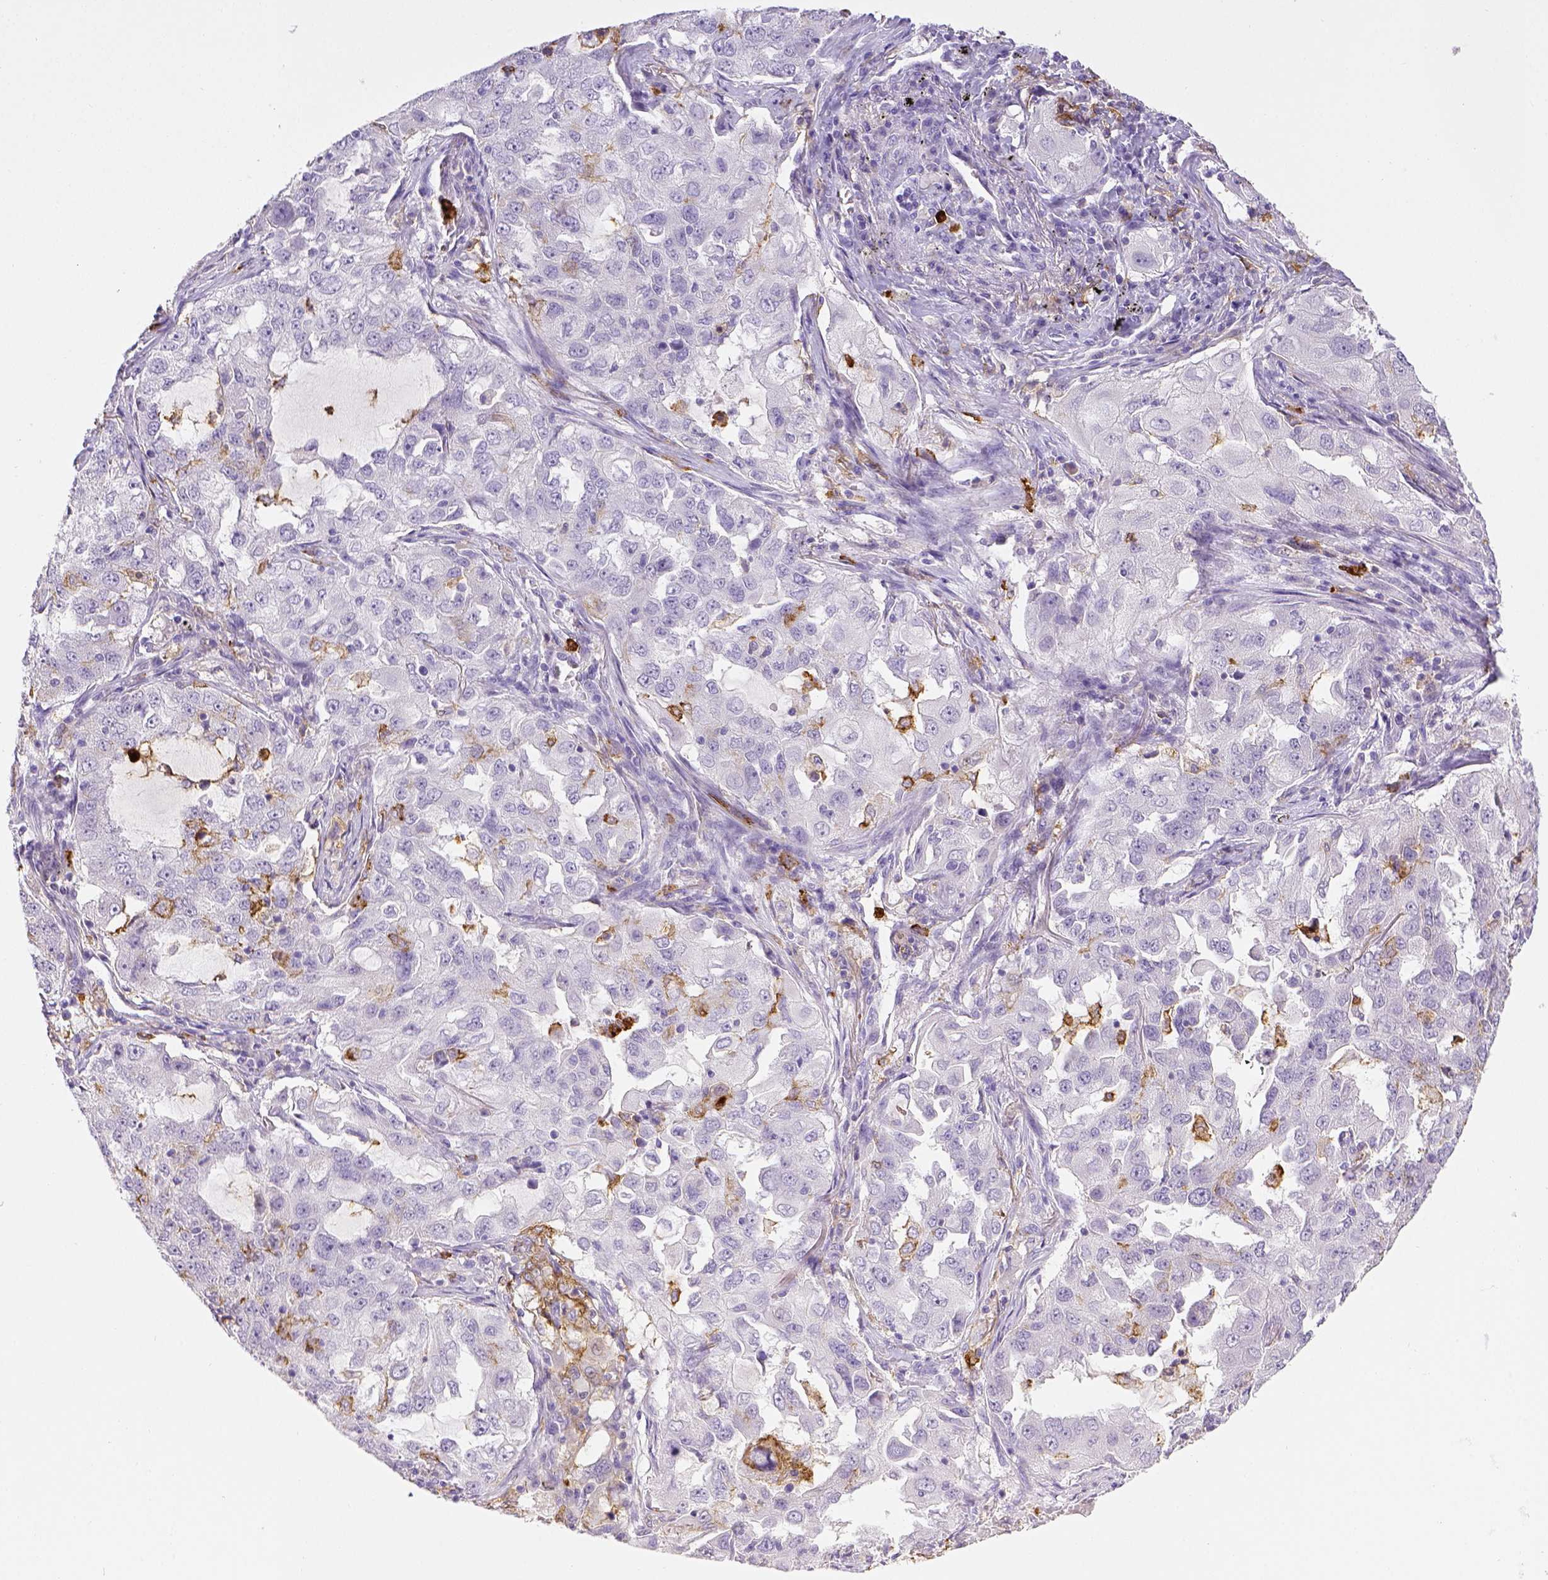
{"staining": {"intensity": "negative", "quantity": "none", "location": "none"}, "tissue": "lung cancer", "cell_type": "Tumor cells", "image_type": "cancer", "snomed": [{"axis": "morphology", "description": "Adenocarcinoma, NOS"}, {"axis": "topography", "description": "Lung"}], "caption": "IHC photomicrograph of human lung adenocarcinoma stained for a protein (brown), which shows no positivity in tumor cells.", "gene": "ITGAM", "patient": {"sex": "female", "age": 61}}